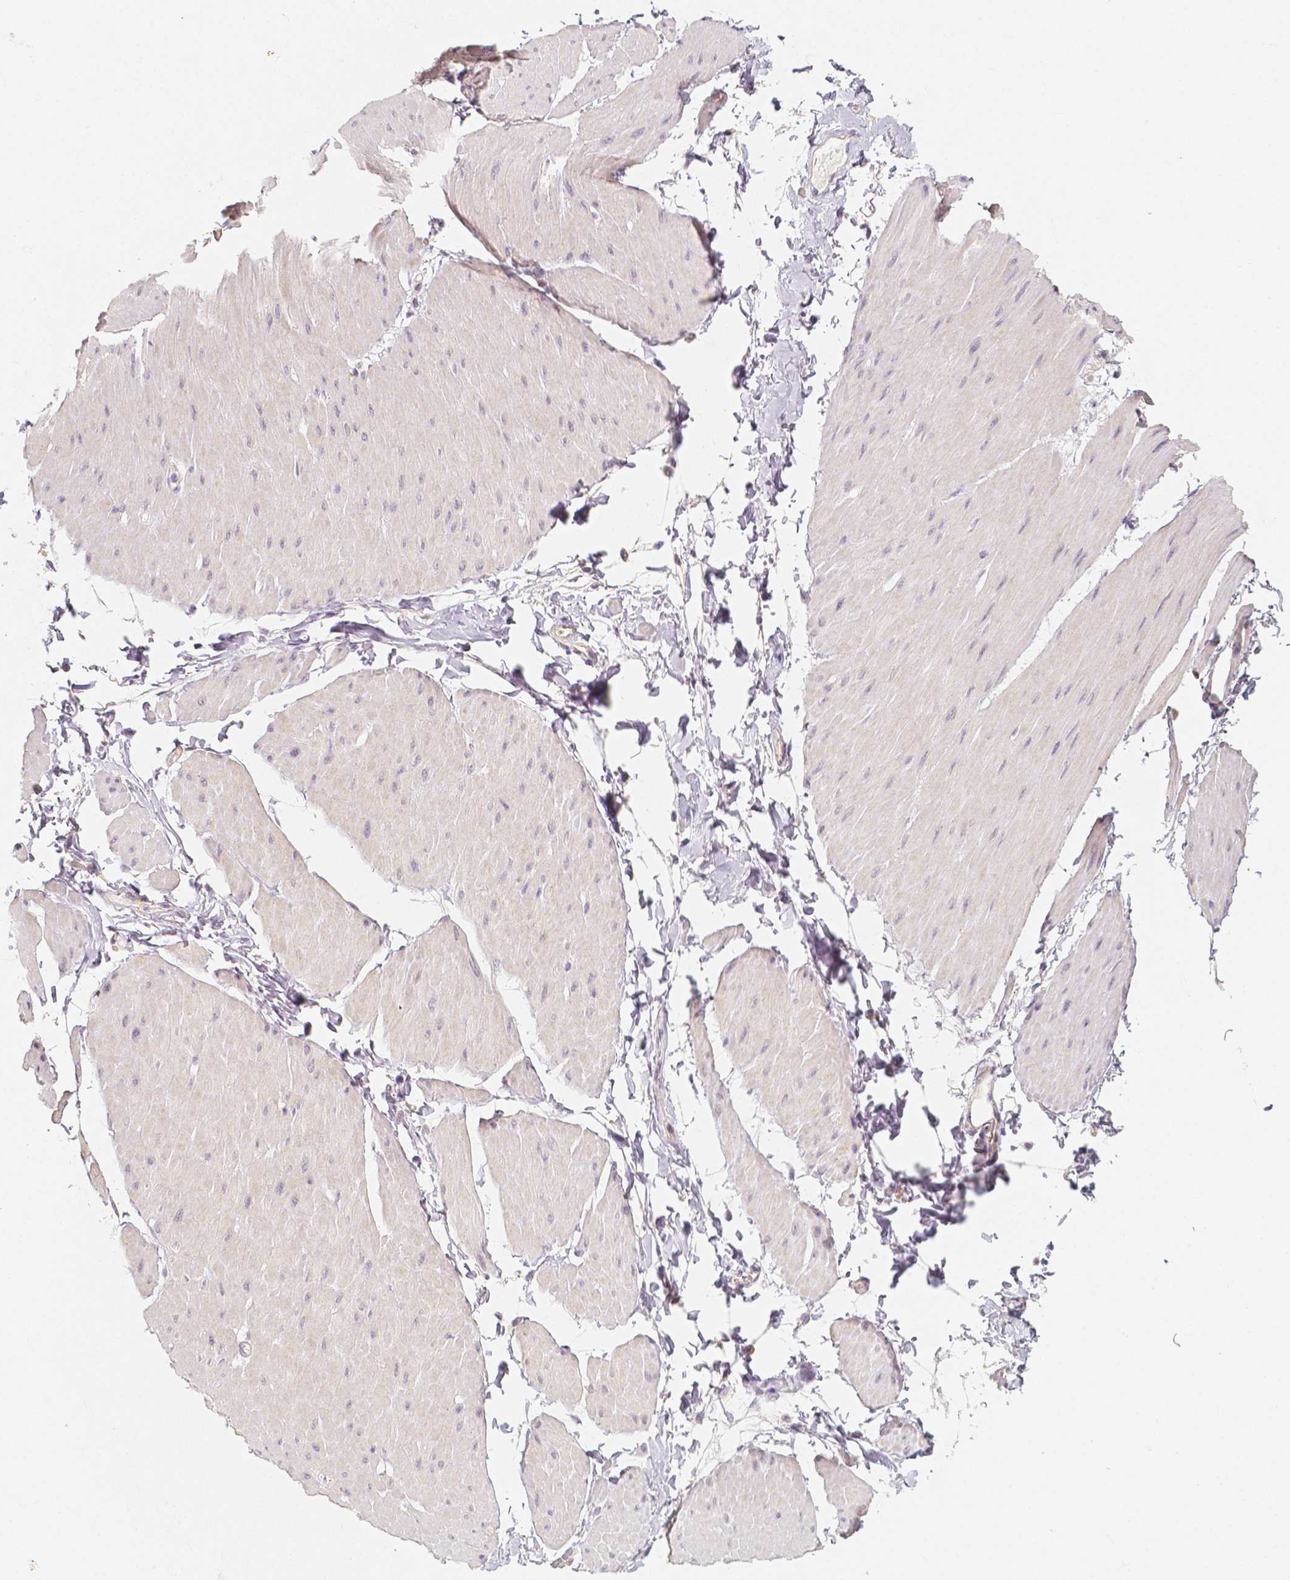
{"staining": {"intensity": "negative", "quantity": "none", "location": "none"}, "tissue": "adipose tissue", "cell_type": "Adipocytes", "image_type": "normal", "snomed": [{"axis": "morphology", "description": "Normal tissue, NOS"}, {"axis": "topography", "description": "Smooth muscle"}, {"axis": "topography", "description": "Peripheral nerve tissue"}], "caption": "Adipocytes show no significant protein expression in benign adipose tissue. (DAB (3,3'-diaminobenzidine) immunohistochemistry (IHC) with hematoxylin counter stain).", "gene": "THY1", "patient": {"sex": "male", "age": 58}}